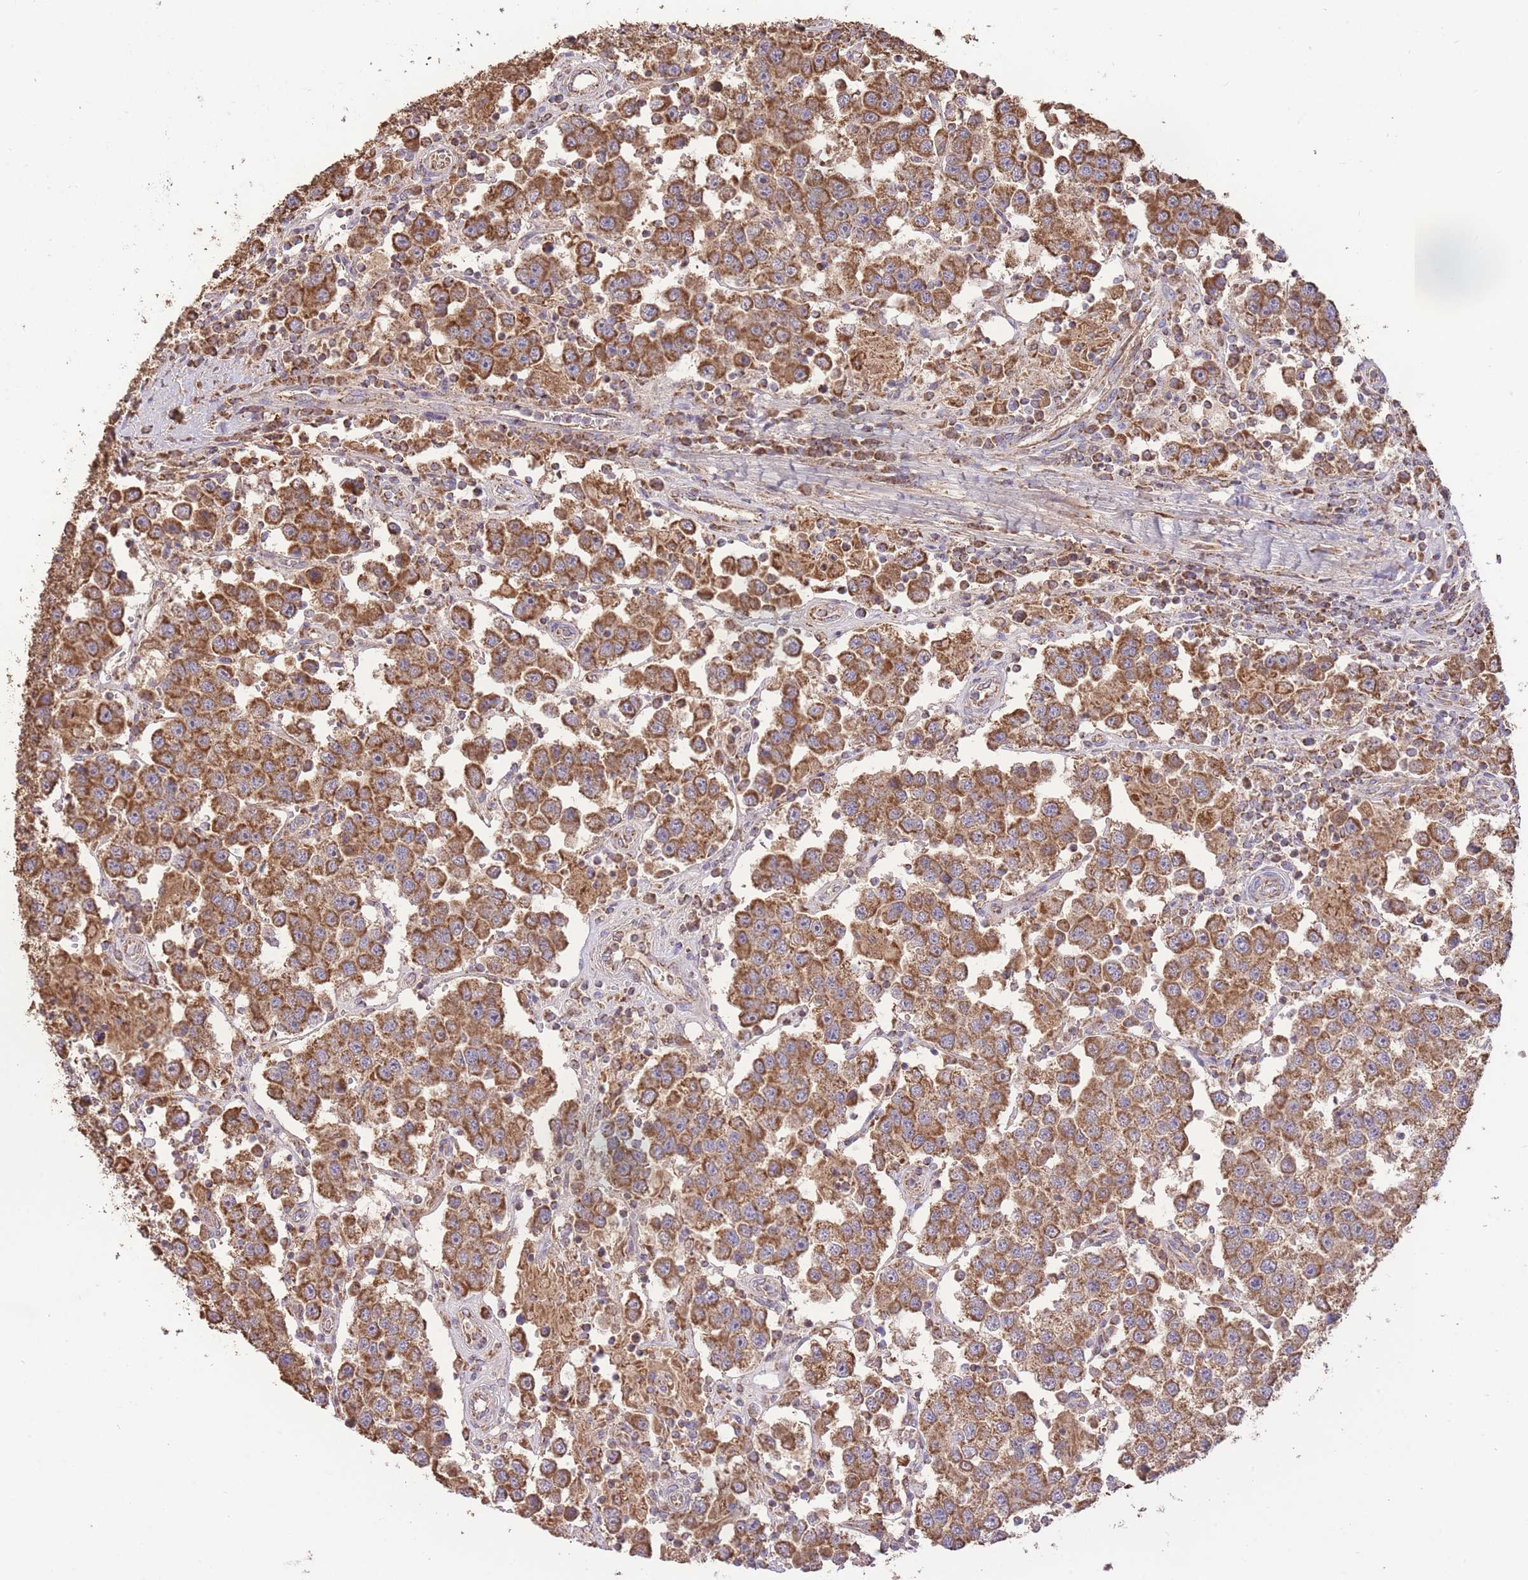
{"staining": {"intensity": "strong", "quantity": ">75%", "location": "cytoplasmic/membranous"}, "tissue": "testis cancer", "cell_type": "Tumor cells", "image_type": "cancer", "snomed": [{"axis": "morphology", "description": "Seminoma, NOS"}, {"axis": "topography", "description": "Testis"}], "caption": "IHC (DAB (3,3'-diaminobenzidine)) staining of testis seminoma shows strong cytoplasmic/membranous protein positivity in about >75% of tumor cells. IHC stains the protein in brown and the nuclei are stained blue.", "gene": "PREP", "patient": {"sex": "male", "age": 37}}